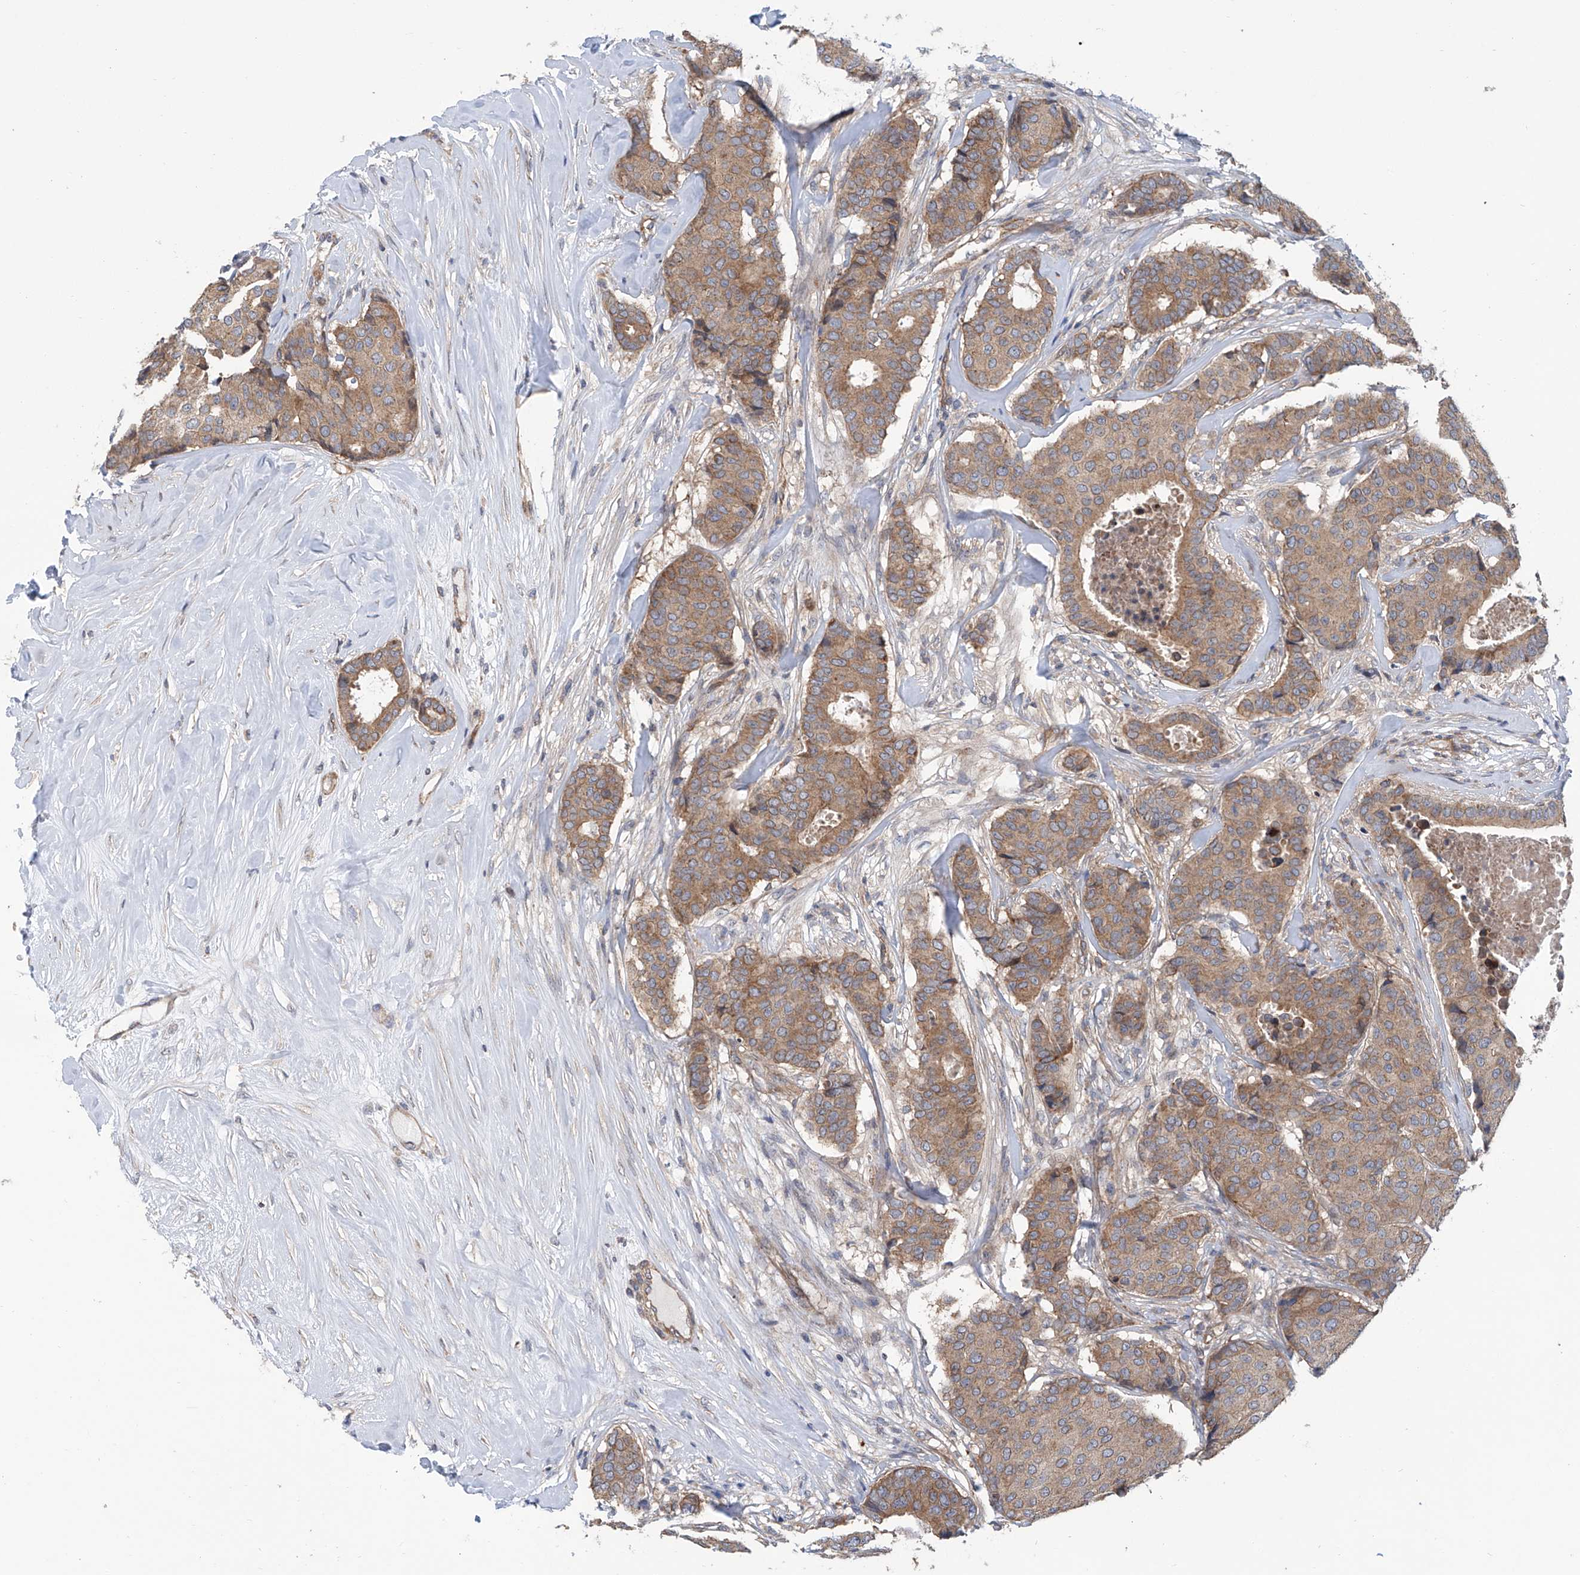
{"staining": {"intensity": "moderate", "quantity": ">75%", "location": "cytoplasmic/membranous"}, "tissue": "breast cancer", "cell_type": "Tumor cells", "image_type": "cancer", "snomed": [{"axis": "morphology", "description": "Duct carcinoma"}, {"axis": "topography", "description": "Breast"}], "caption": "Breast cancer was stained to show a protein in brown. There is medium levels of moderate cytoplasmic/membranous positivity in about >75% of tumor cells.", "gene": "EIF2D", "patient": {"sex": "female", "age": 75}}